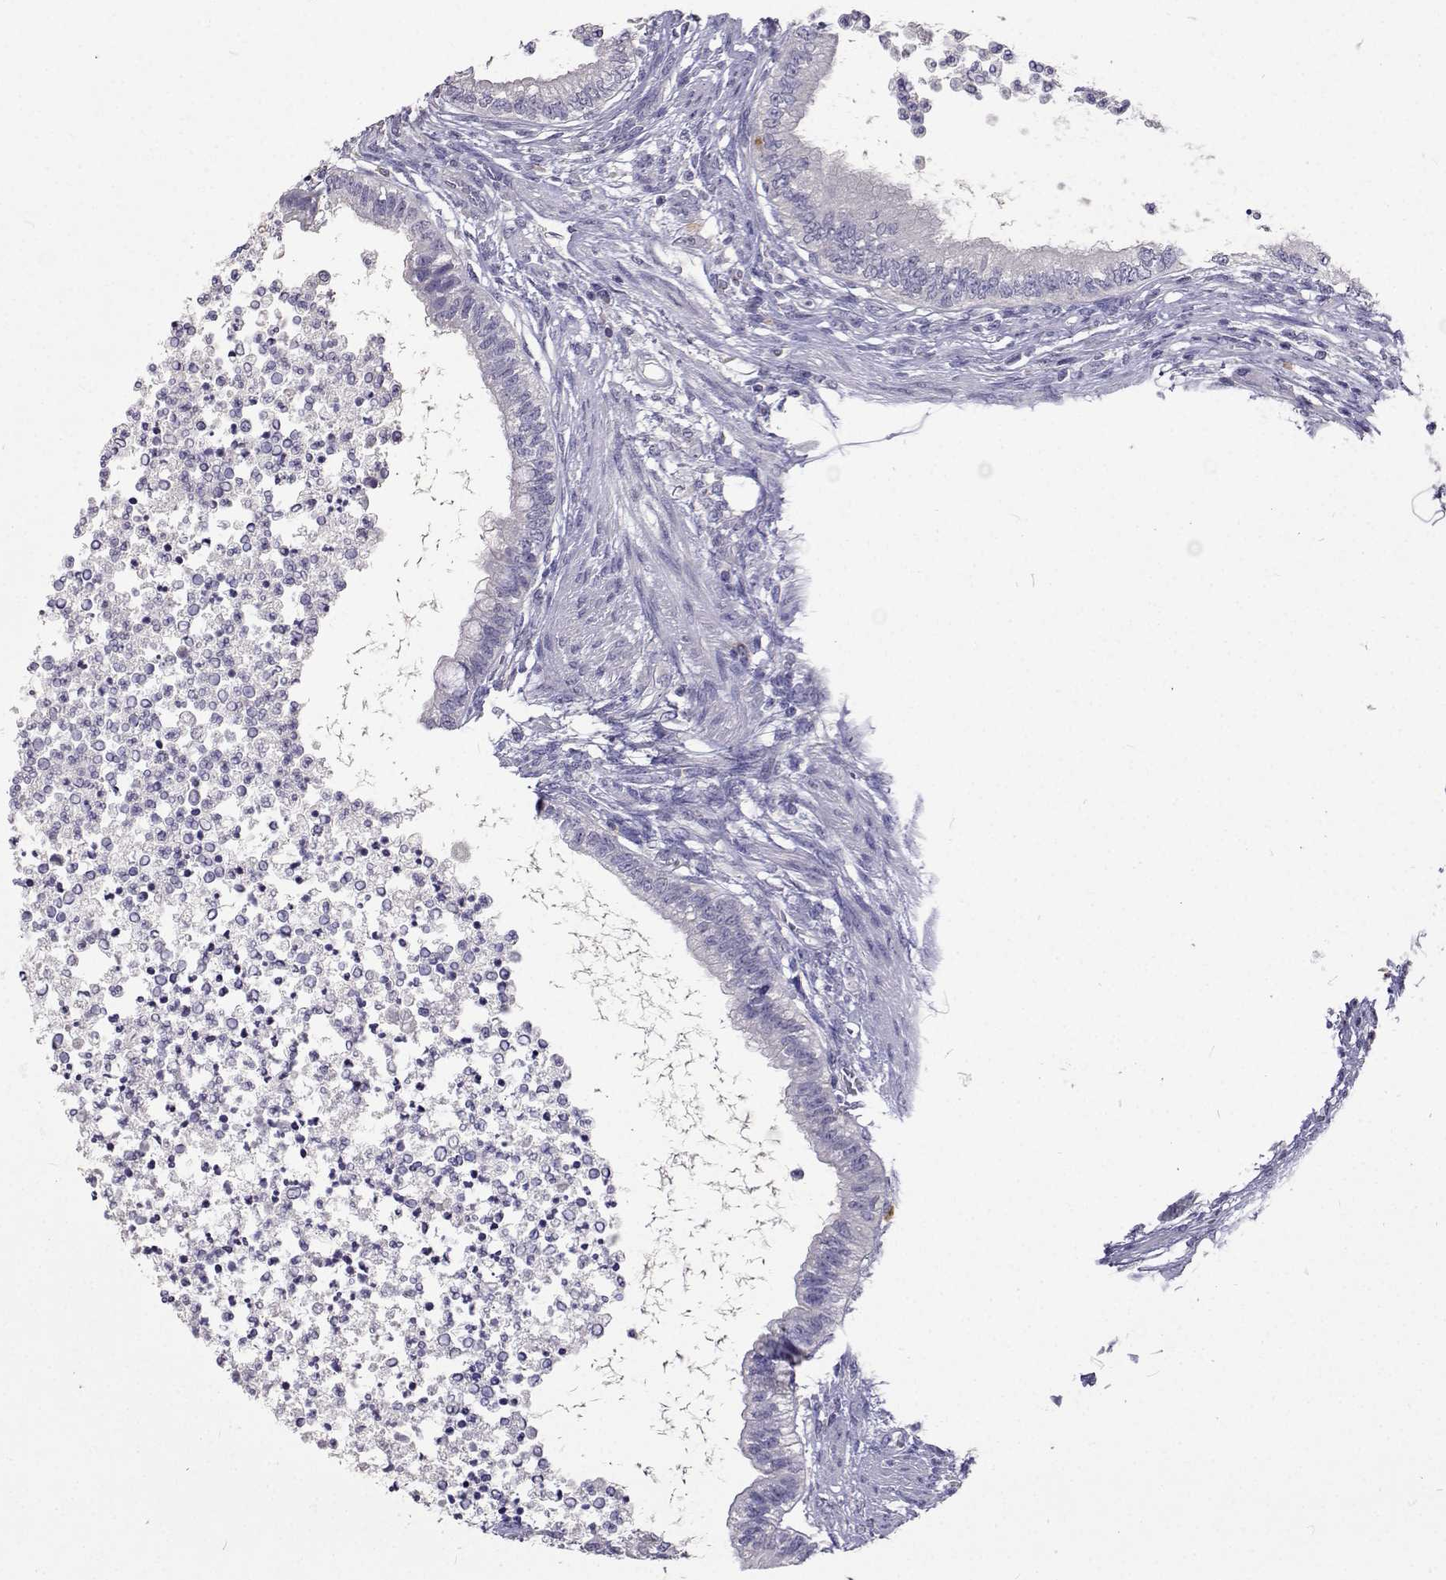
{"staining": {"intensity": "negative", "quantity": "none", "location": "none"}, "tissue": "testis cancer", "cell_type": "Tumor cells", "image_type": "cancer", "snomed": [{"axis": "morphology", "description": "Carcinoma, Embryonal, NOS"}, {"axis": "topography", "description": "Testis"}], "caption": "Immunohistochemistry (IHC) photomicrograph of neoplastic tissue: human testis cancer (embryonal carcinoma) stained with DAB shows no significant protein staining in tumor cells.", "gene": "CFAP44", "patient": {"sex": "male", "age": 26}}